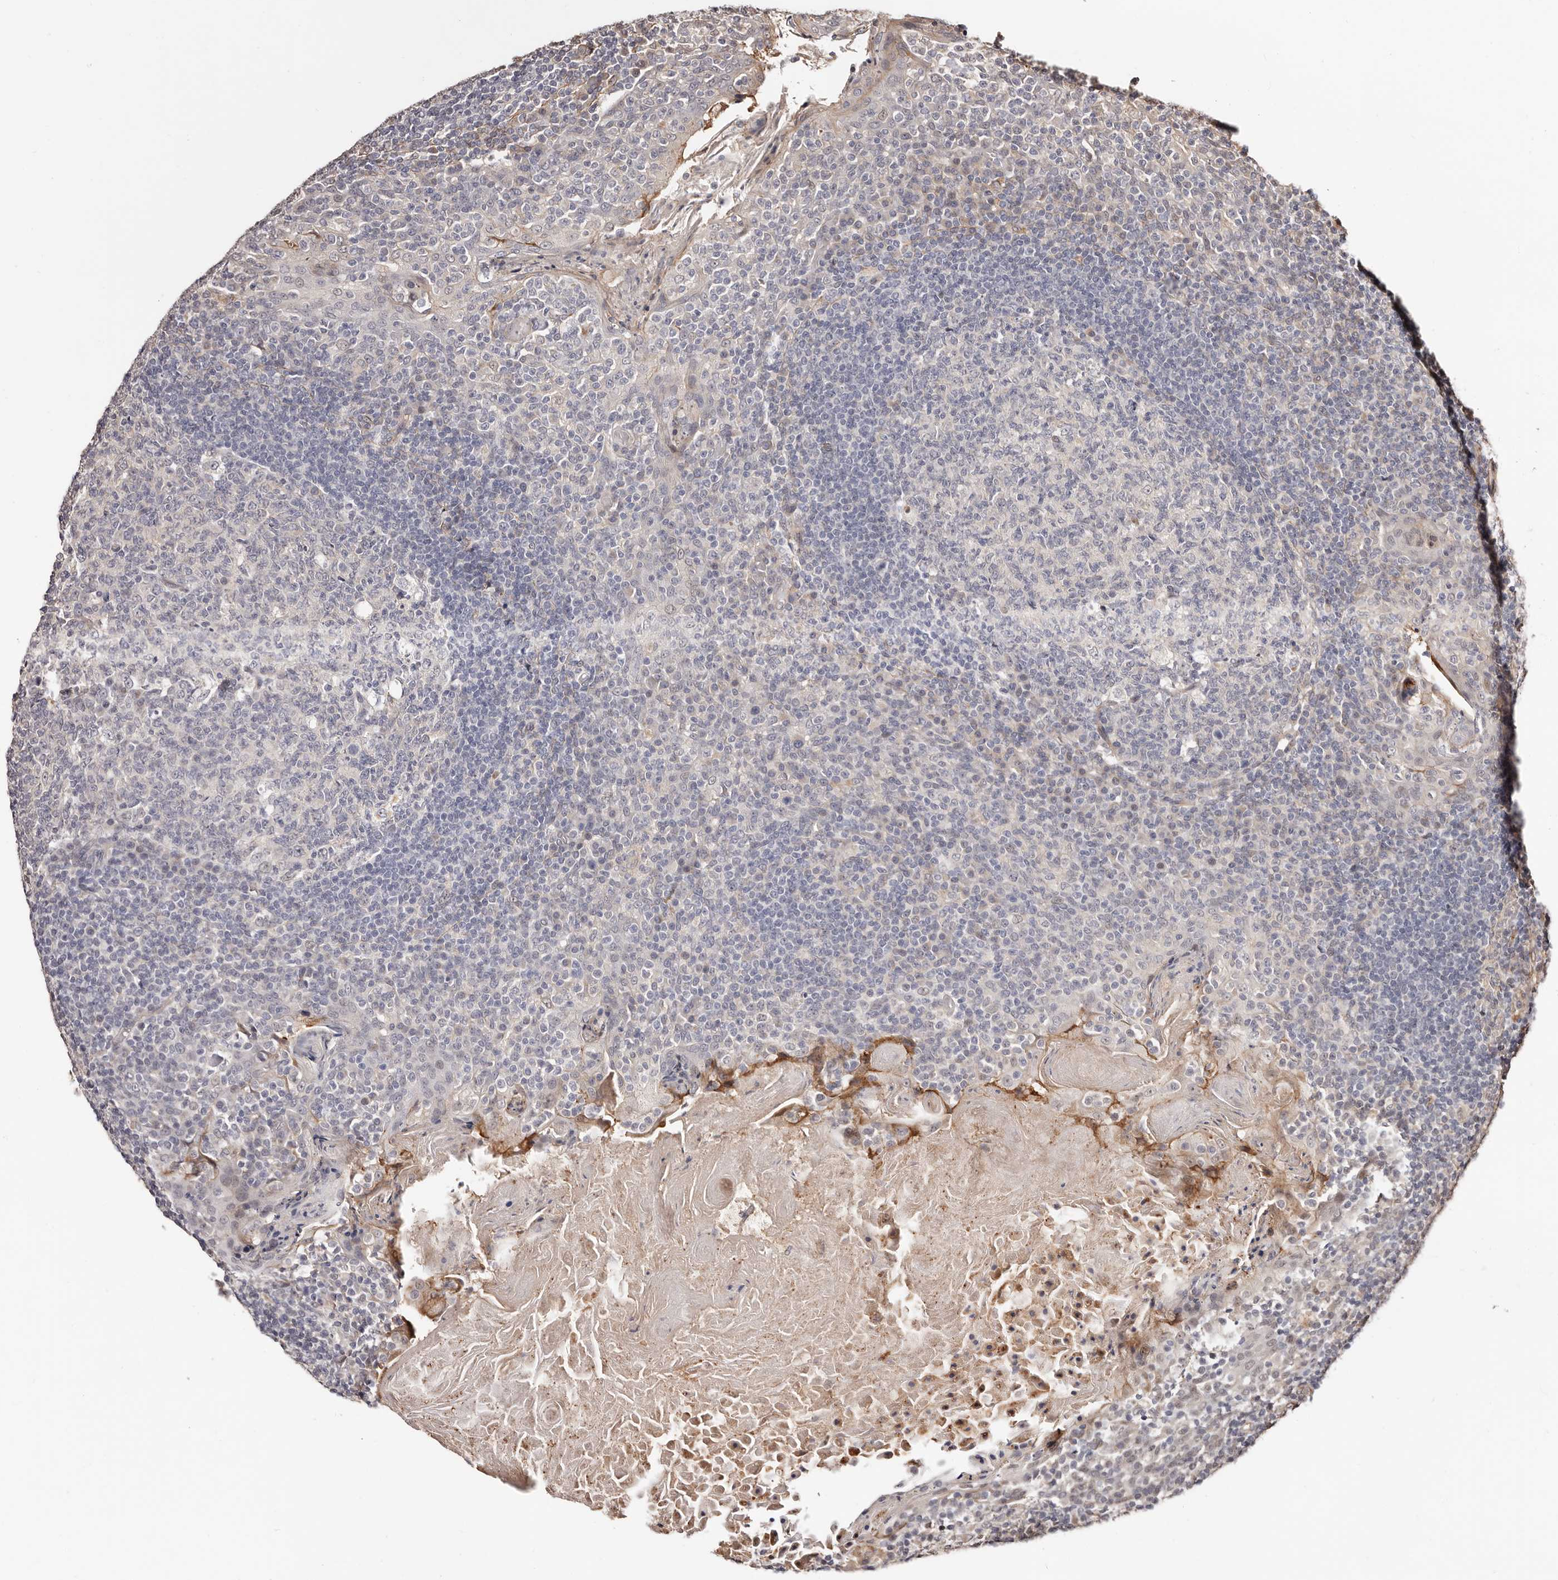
{"staining": {"intensity": "negative", "quantity": "none", "location": "none"}, "tissue": "tonsil", "cell_type": "Germinal center cells", "image_type": "normal", "snomed": [{"axis": "morphology", "description": "Normal tissue, NOS"}, {"axis": "topography", "description": "Tonsil"}], "caption": "Human tonsil stained for a protein using IHC reveals no positivity in germinal center cells.", "gene": "TRIP13", "patient": {"sex": "female", "age": 19}}